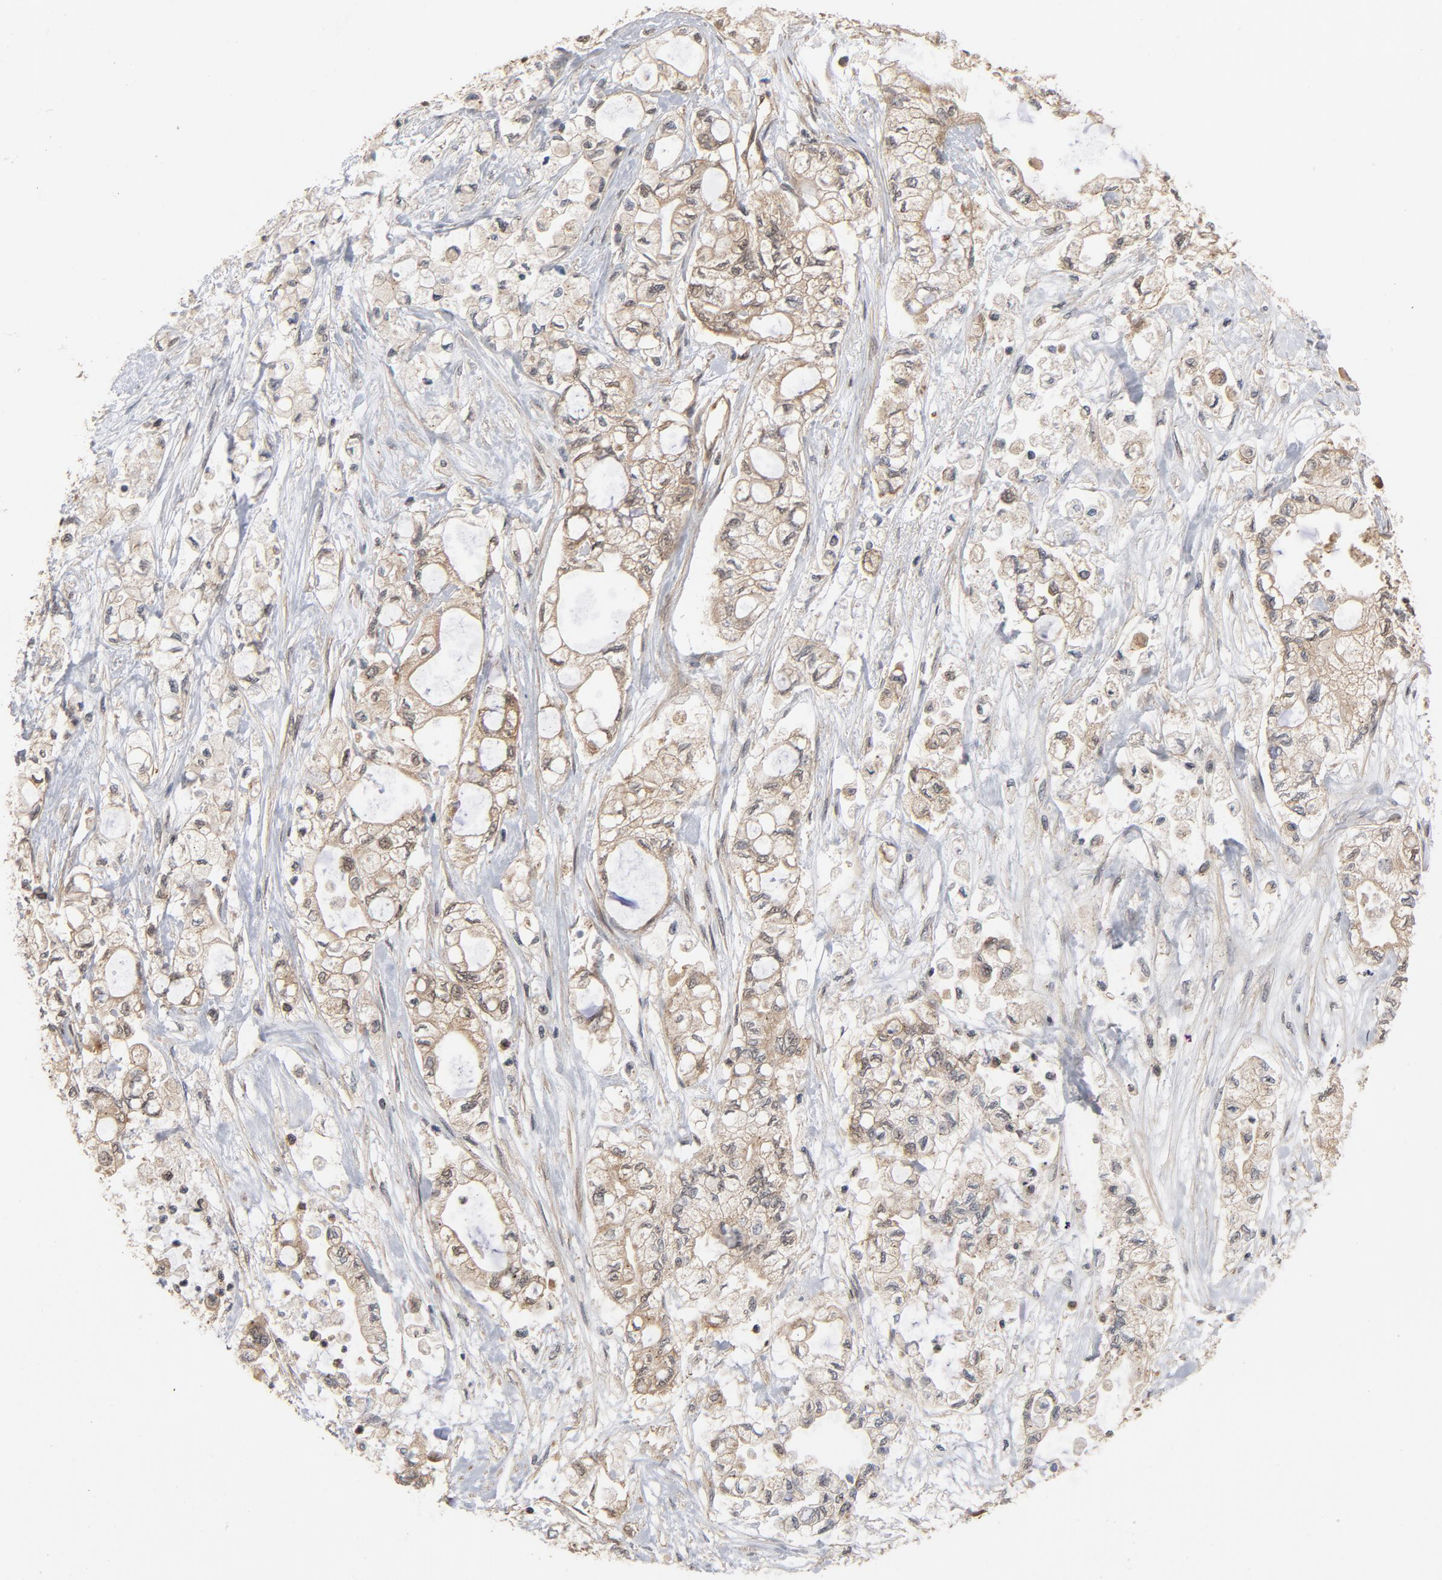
{"staining": {"intensity": "moderate", "quantity": ">75%", "location": "cytoplasmic/membranous,nuclear"}, "tissue": "pancreatic cancer", "cell_type": "Tumor cells", "image_type": "cancer", "snomed": [{"axis": "morphology", "description": "Adenocarcinoma, NOS"}, {"axis": "topography", "description": "Pancreas"}], "caption": "A high-resolution image shows immunohistochemistry (IHC) staining of pancreatic adenocarcinoma, which displays moderate cytoplasmic/membranous and nuclear expression in about >75% of tumor cells. The staining was performed using DAB, with brown indicating positive protein expression. Nuclei are stained blue with hematoxylin.", "gene": "CDC37", "patient": {"sex": "male", "age": 79}}